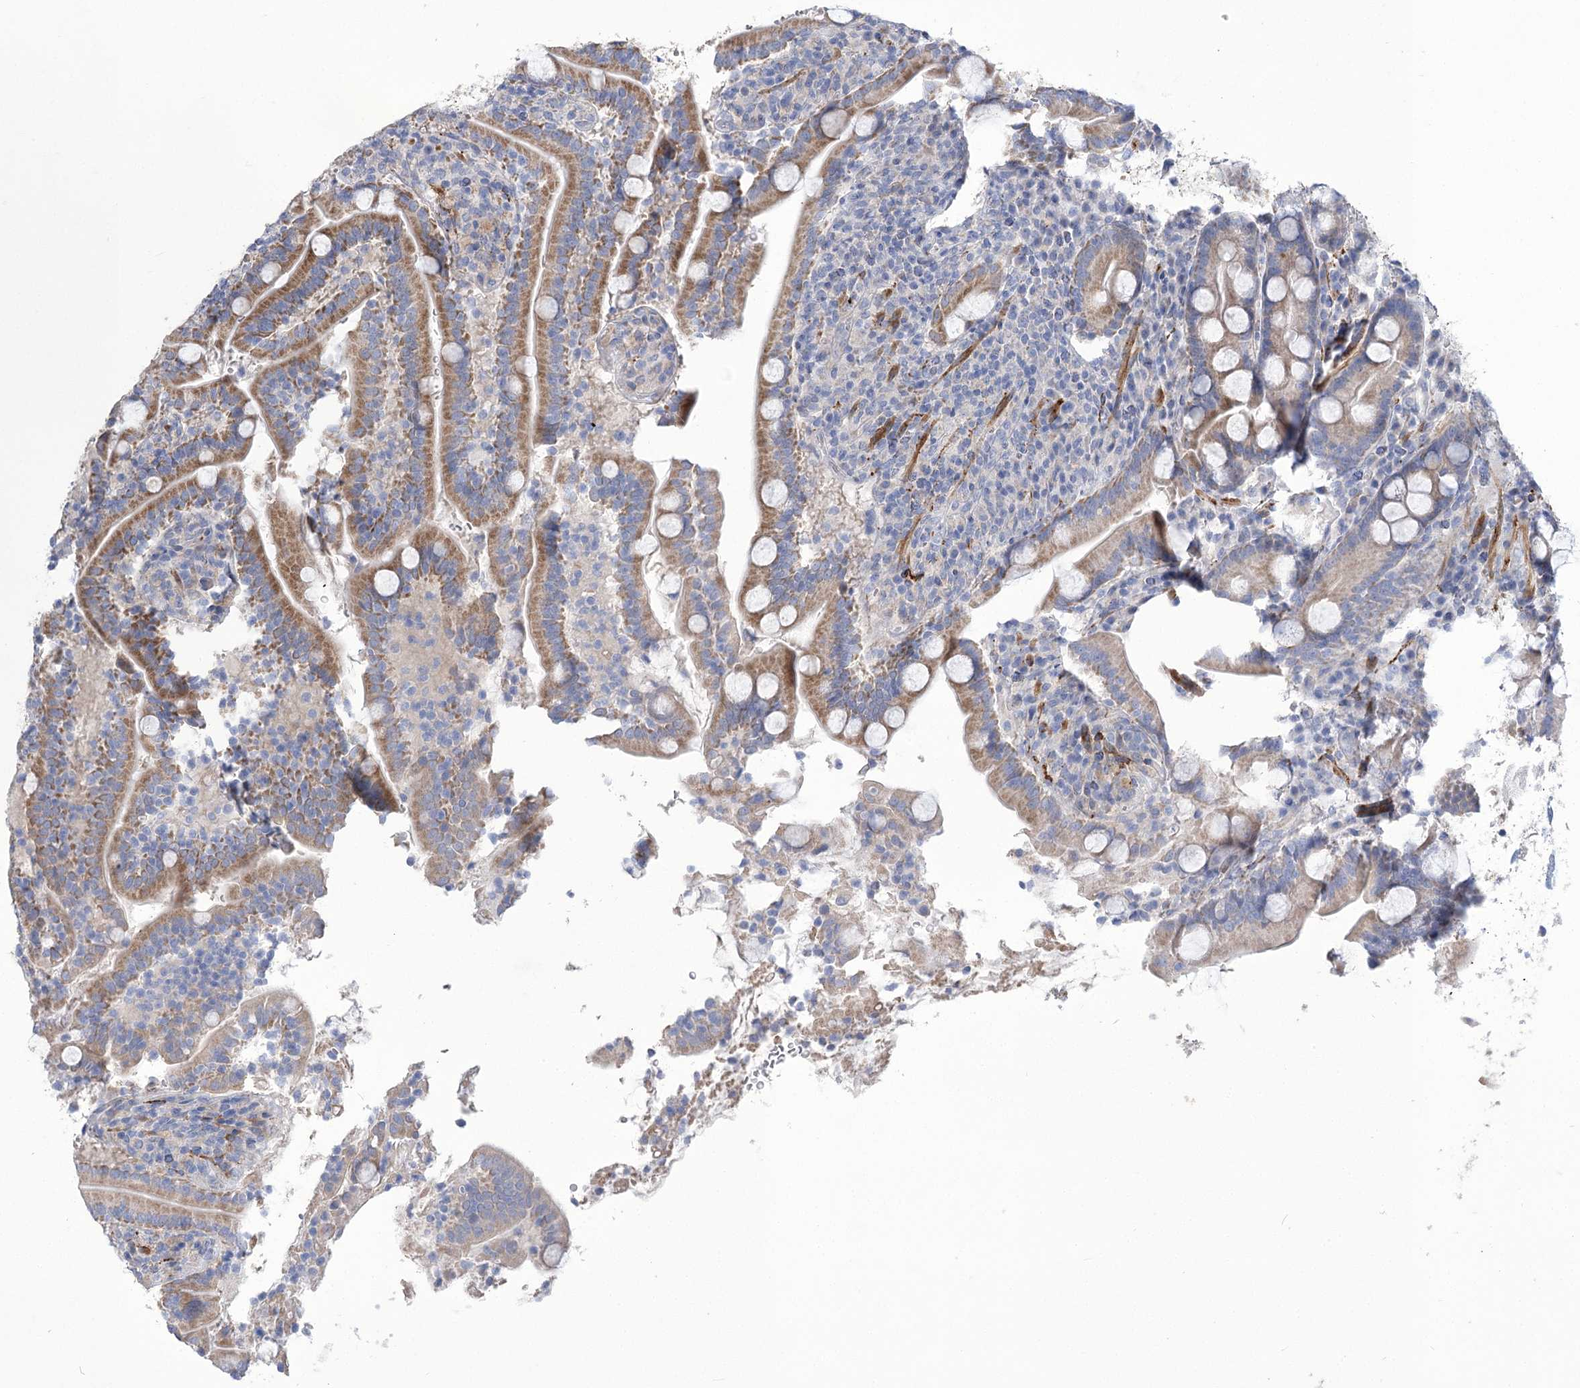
{"staining": {"intensity": "moderate", "quantity": "25%-75%", "location": "cytoplasmic/membranous"}, "tissue": "duodenum", "cell_type": "Glandular cells", "image_type": "normal", "snomed": [{"axis": "morphology", "description": "Normal tissue, NOS"}, {"axis": "topography", "description": "Duodenum"}], "caption": "Normal duodenum was stained to show a protein in brown. There is medium levels of moderate cytoplasmic/membranous staining in approximately 25%-75% of glandular cells.", "gene": "ANGPTL3", "patient": {"sex": "male", "age": 35}}